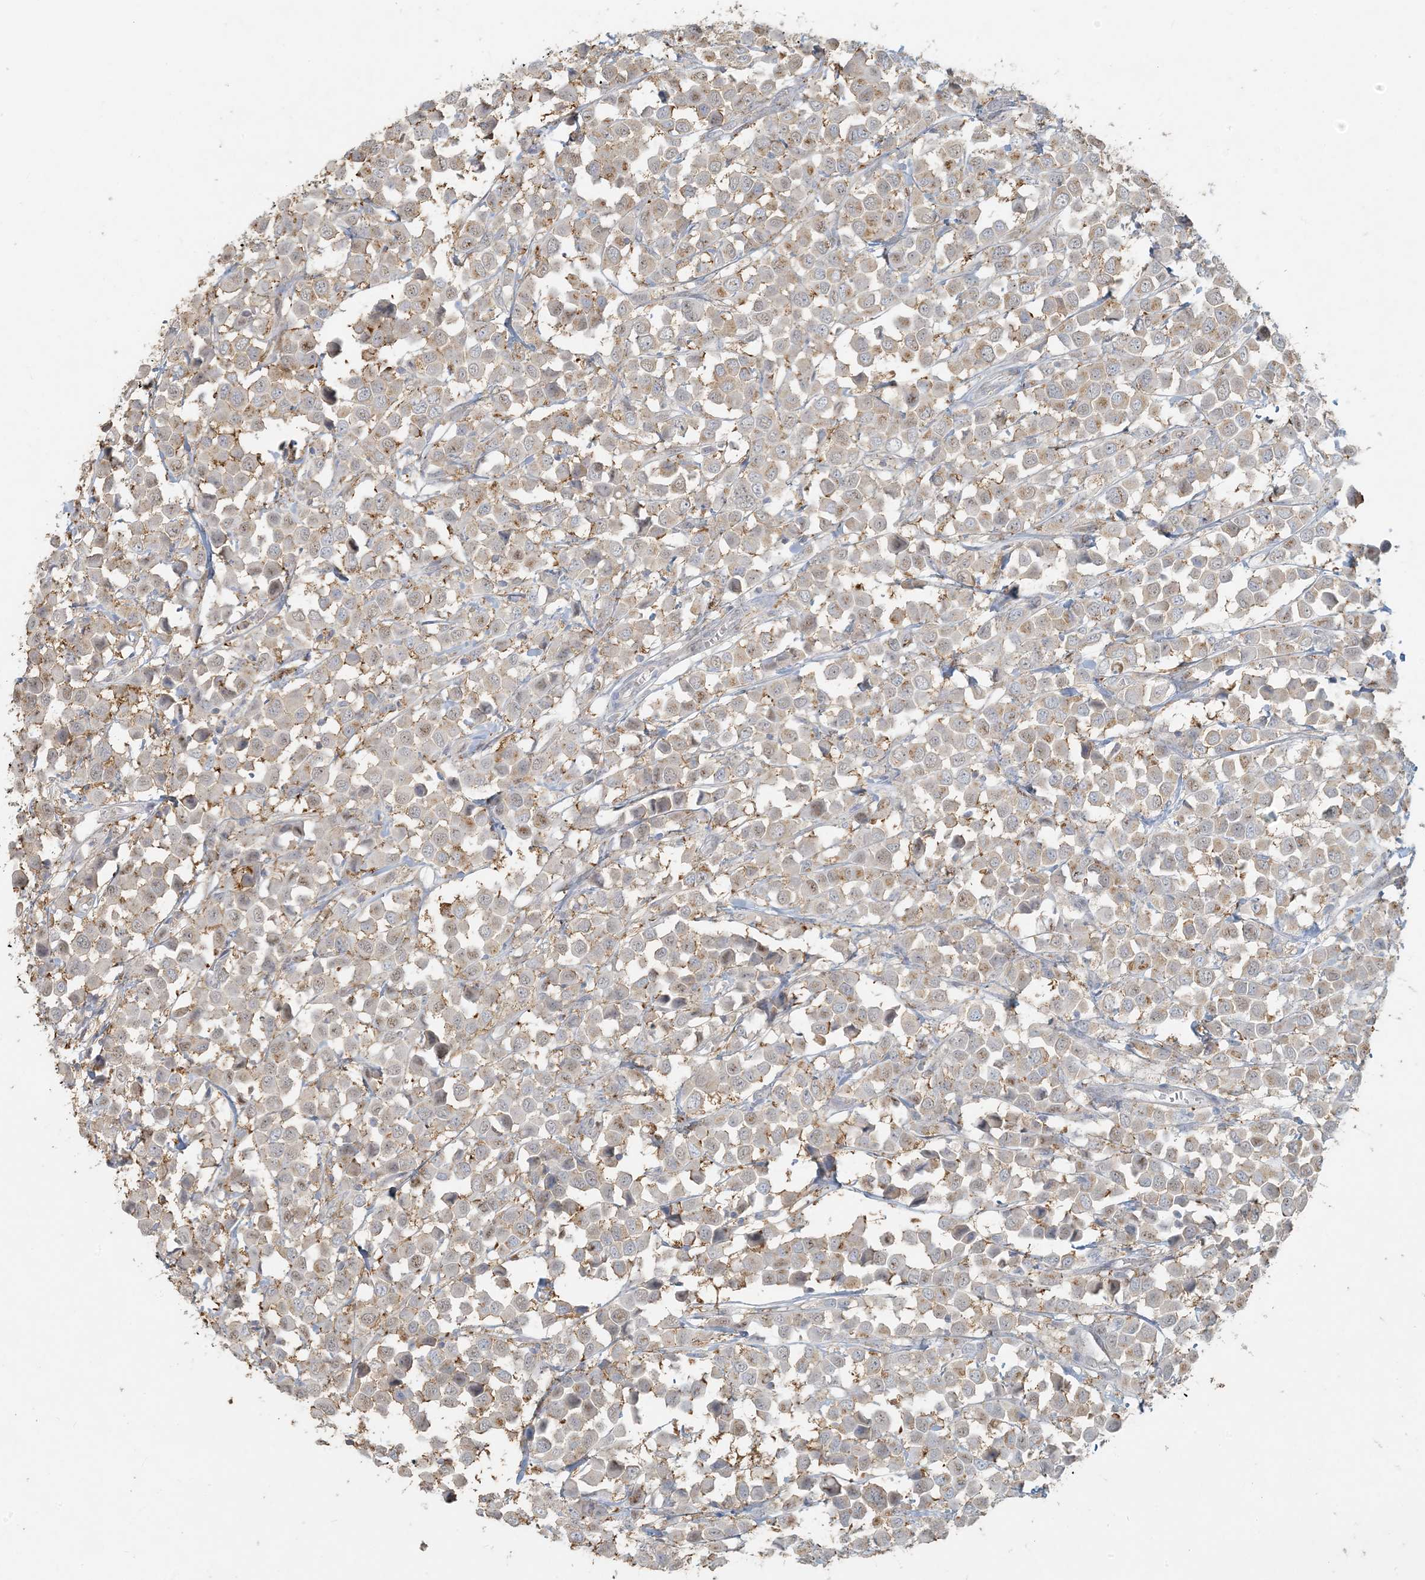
{"staining": {"intensity": "weak", "quantity": "<25%", "location": "cytoplasmic/membranous"}, "tissue": "breast cancer", "cell_type": "Tumor cells", "image_type": "cancer", "snomed": [{"axis": "morphology", "description": "Duct carcinoma"}, {"axis": "topography", "description": "Breast"}], "caption": "The micrograph displays no significant staining in tumor cells of breast cancer.", "gene": "HACL1", "patient": {"sex": "female", "age": 61}}